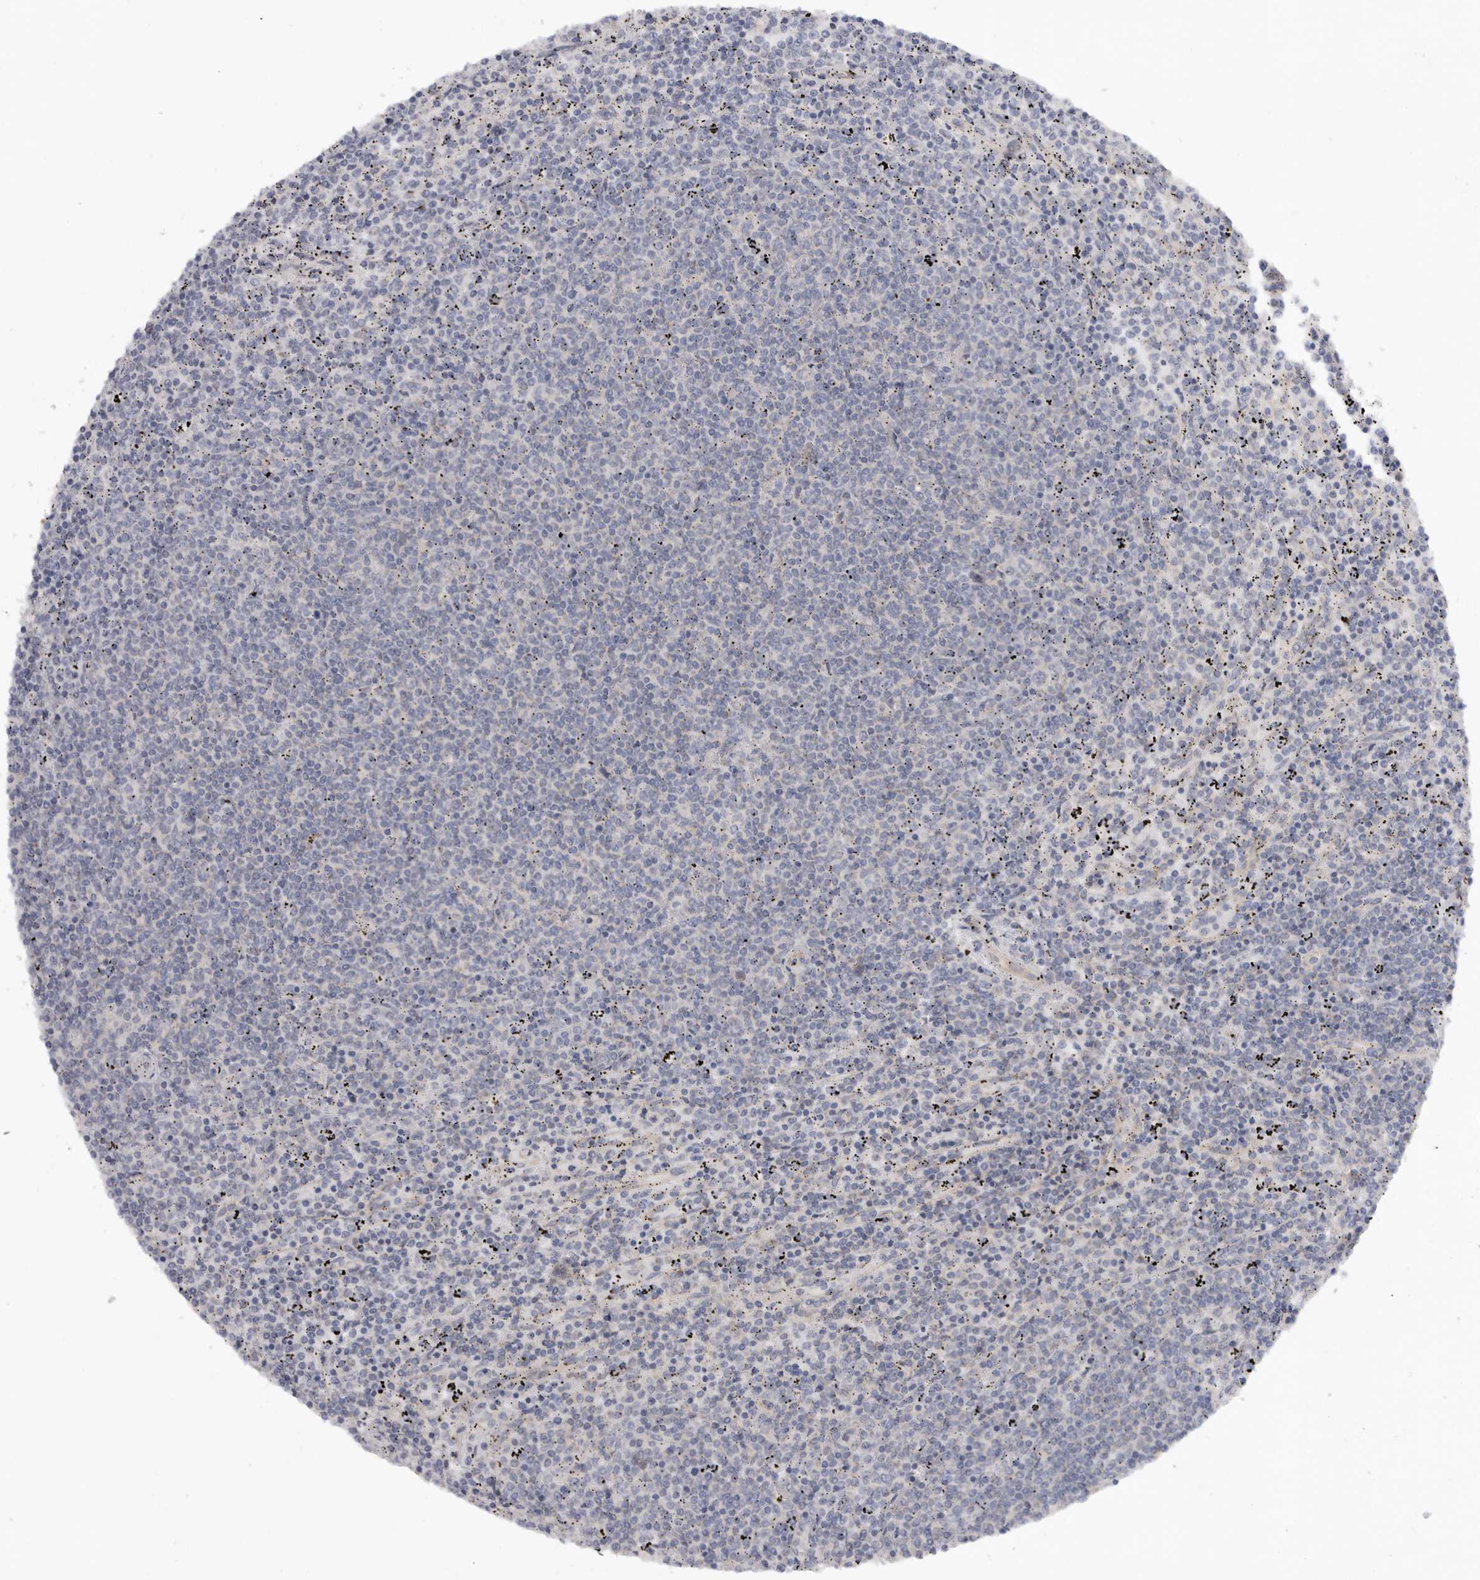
{"staining": {"intensity": "negative", "quantity": "none", "location": "none"}, "tissue": "lymphoma", "cell_type": "Tumor cells", "image_type": "cancer", "snomed": [{"axis": "morphology", "description": "Malignant lymphoma, non-Hodgkin's type, Low grade"}, {"axis": "topography", "description": "Spleen"}], "caption": "Human low-grade malignant lymphoma, non-Hodgkin's type stained for a protein using IHC demonstrates no positivity in tumor cells.", "gene": "MTFR1L", "patient": {"sex": "female", "age": 50}}